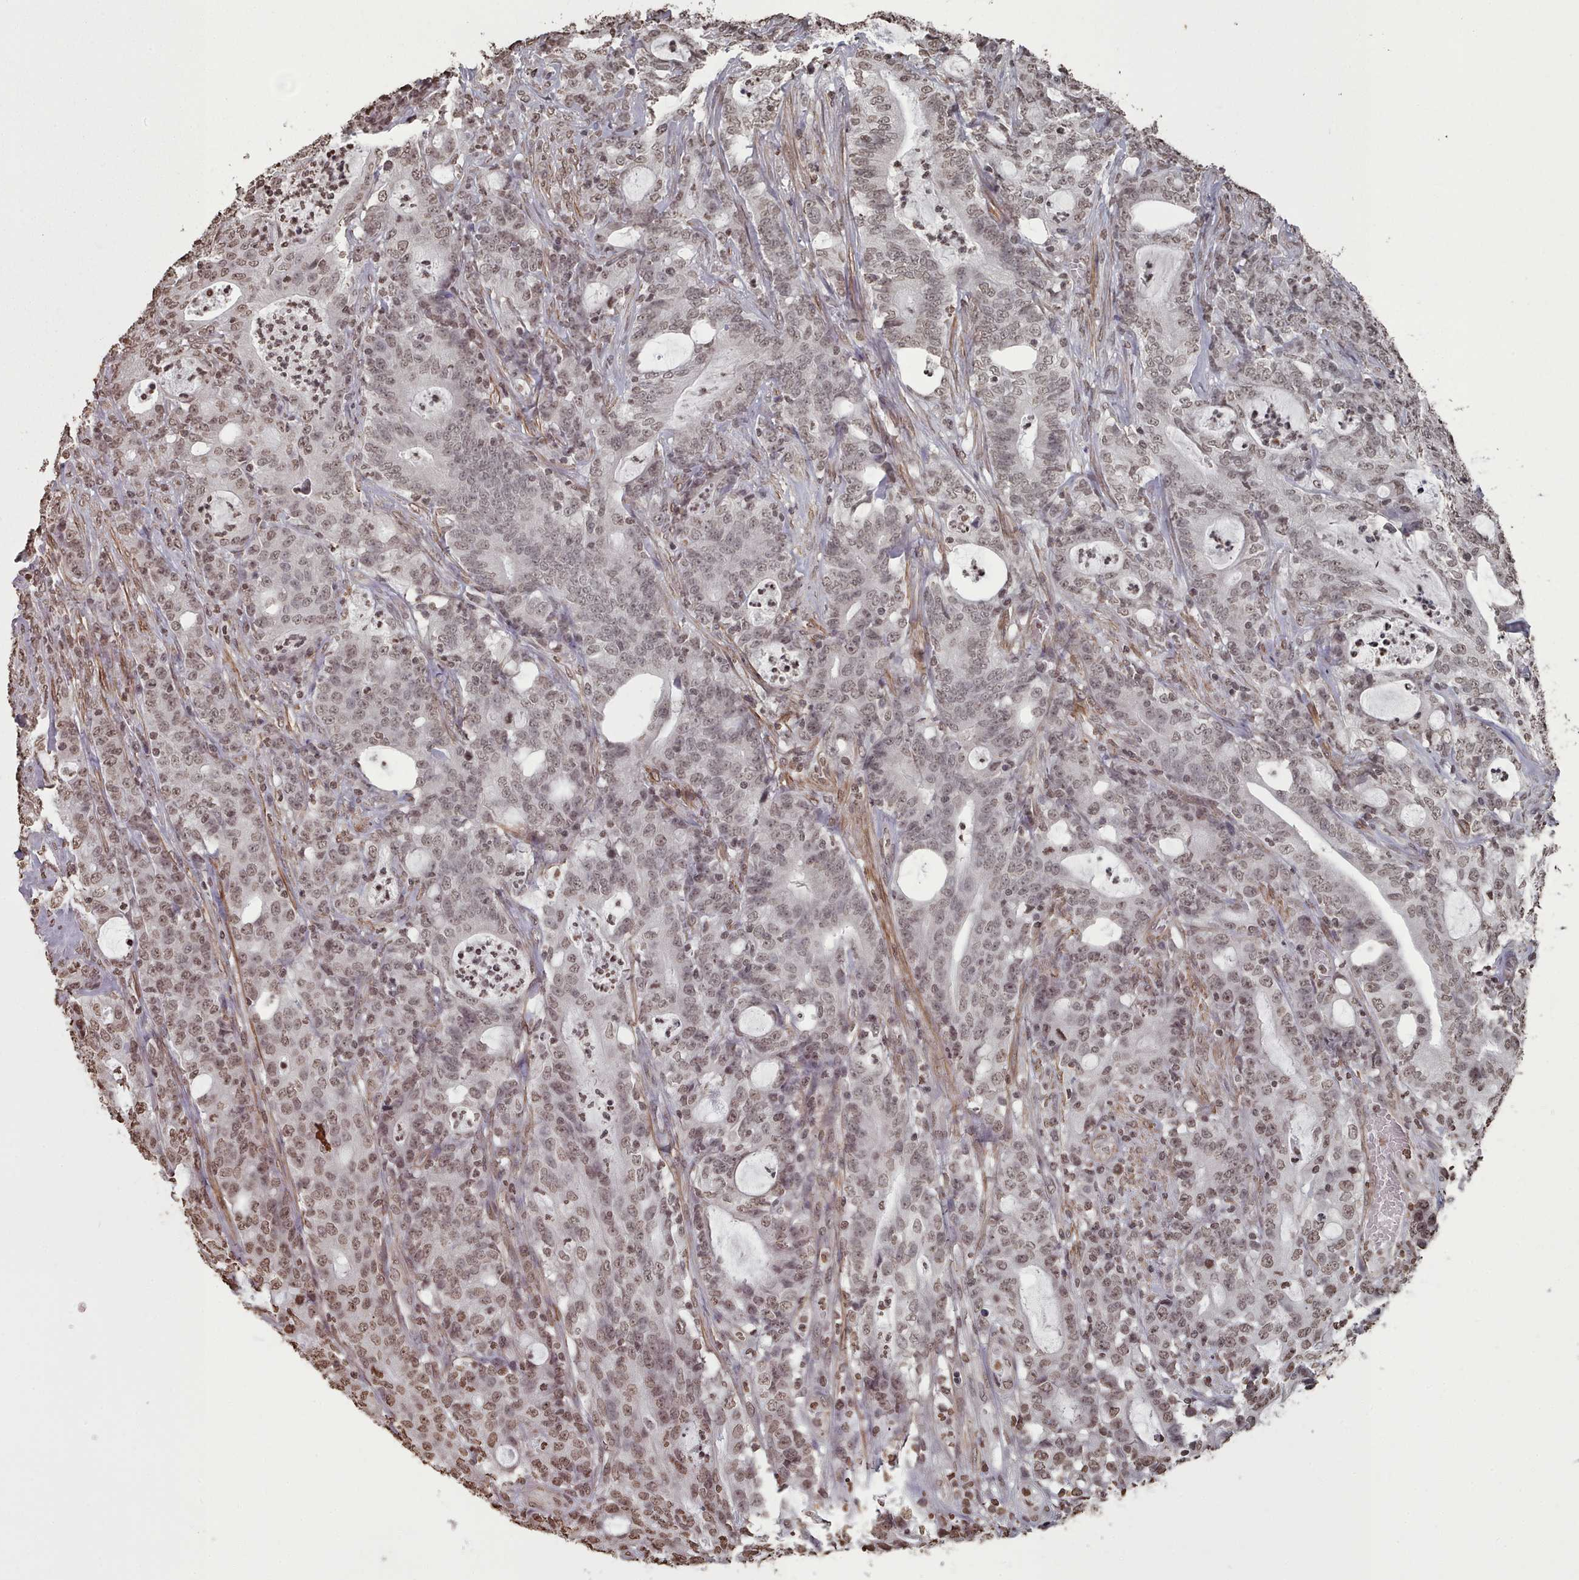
{"staining": {"intensity": "moderate", "quantity": ">75%", "location": "nuclear"}, "tissue": "colorectal cancer", "cell_type": "Tumor cells", "image_type": "cancer", "snomed": [{"axis": "morphology", "description": "Adenocarcinoma, NOS"}, {"axis": "topography", "description": "Colon"}], "caption": "A brown stain highlights moderate nuclear staining of a protein in human colorectal cancer (adenocarcinoma) tumor cells.", "gene": "PLEKHG5", "patient": {"sex": "male", "age": 83}}